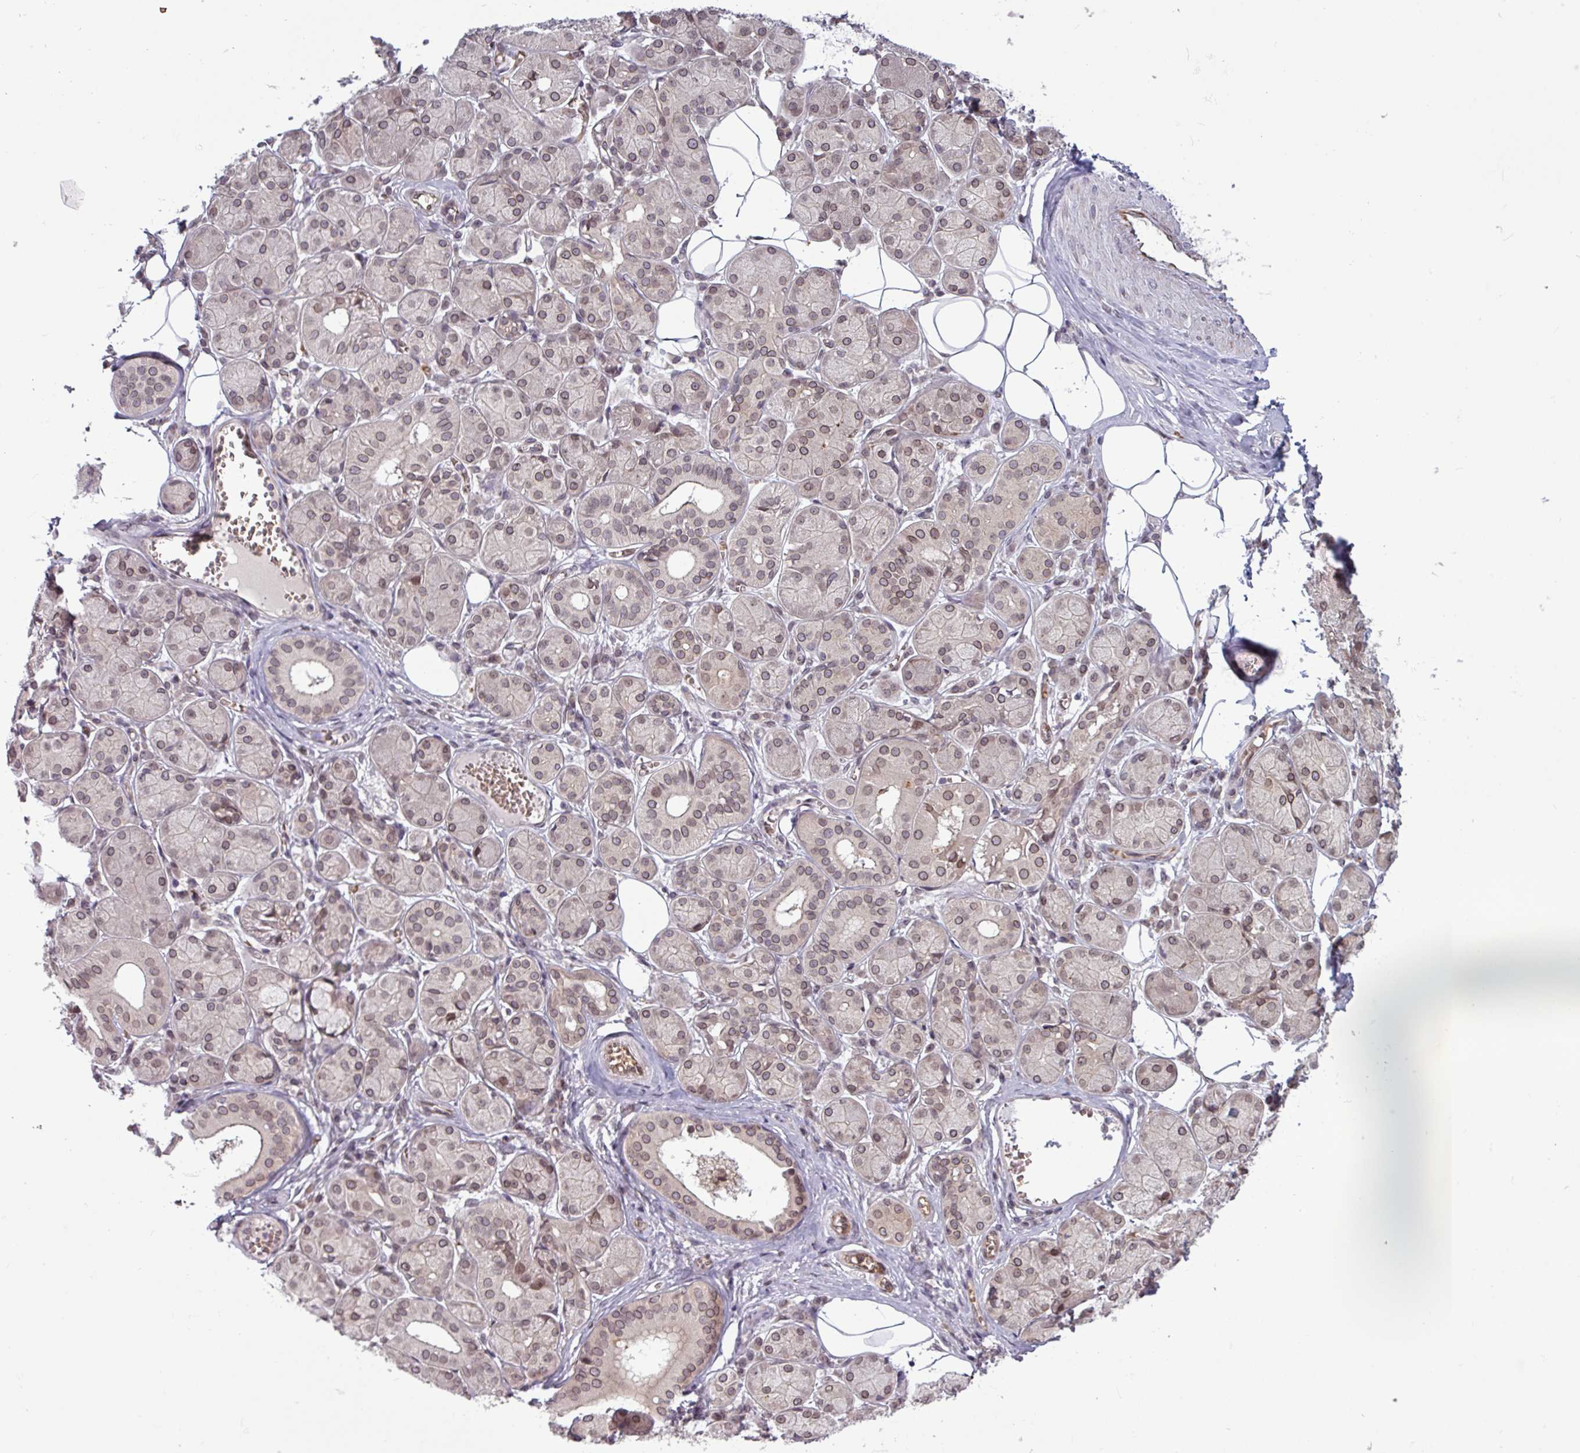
{"staining": {"intensity": "moderate", "quantity": ">75%", "location": "cytoplasmic/membranous,nuclear"}, "tissue": "salivary gland", "cell_type": "Glandular cells", "image_type": "normal", "snomed": [{"axis": "morphology", "description": "Squamous cell carcinoma, NOS"}, {"axis": "topography", "description": "Skin"}, {"axis": "topography", "description": "Head-Neck"}], "caption": "The image shows staining of unremarkable salivary gland, revealing moderate cytoplasmic/membranous,nuclear protein staining (brown color) within glandular cells. Immunohistochemistry stains the protein of interest in brown and the nuclei are stained blue.", "gene": "RBM4B", "patient": {"sex": "male", "age": 80}}